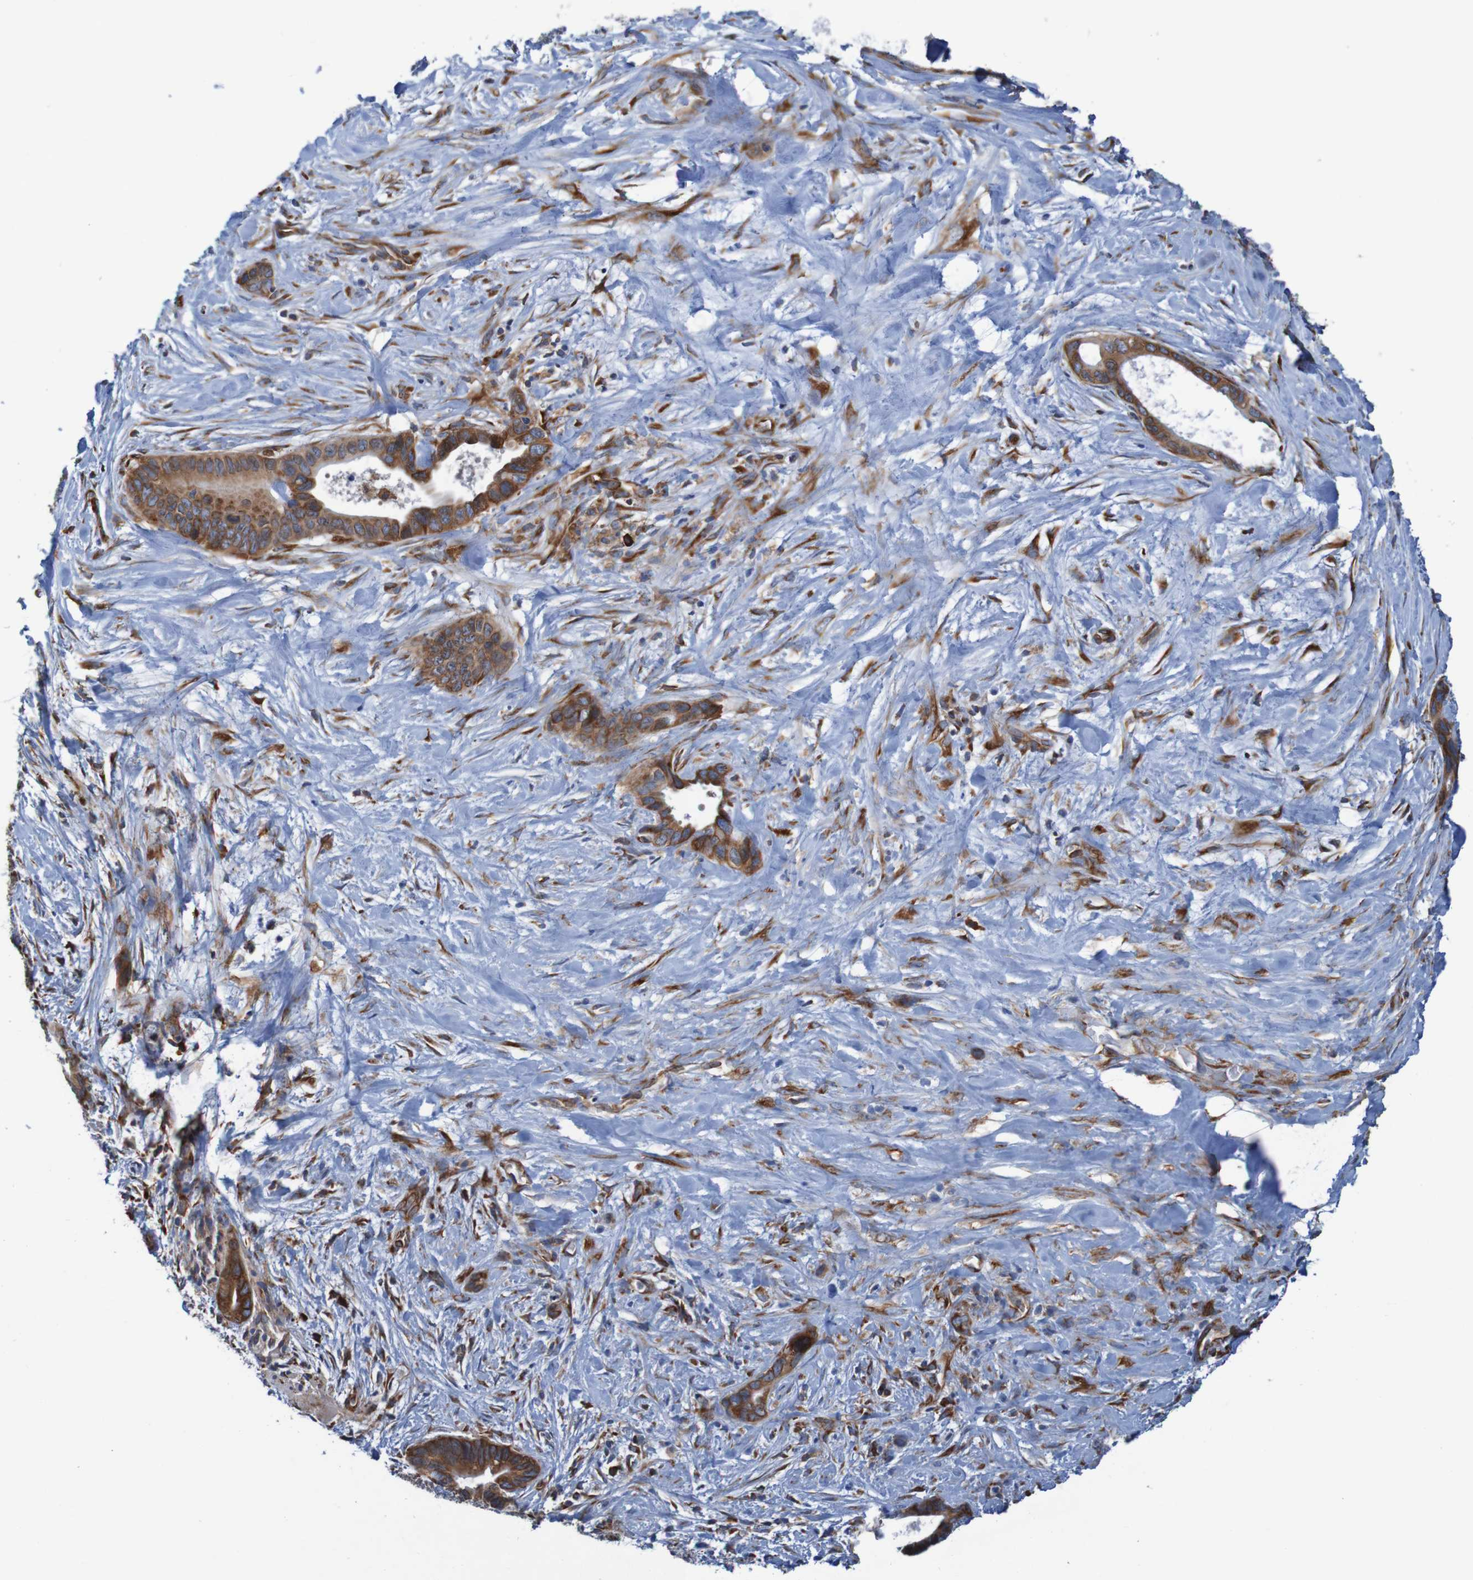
{"staining": {"intensity": "moderate", "quantity": ">75%", "location": "cytoplasmic/membranous"}, "tissue": "liver cancer", "cell_type": "Tumor cells", "image_type": "cancer", "snomed": [{"axis": "morphology", "description": "Cholangiocarcinoma"}, {"axis": "topography", "description": "Liver"}], "caption": "Liver cancer (cholangiocarcinoma) stained with IHC exhibits moderate cytoplasmic/membranous positivity in about >75% of tumor cells.", "gene": "RPL10", "patient": {"sex": "female", "age": 55}}